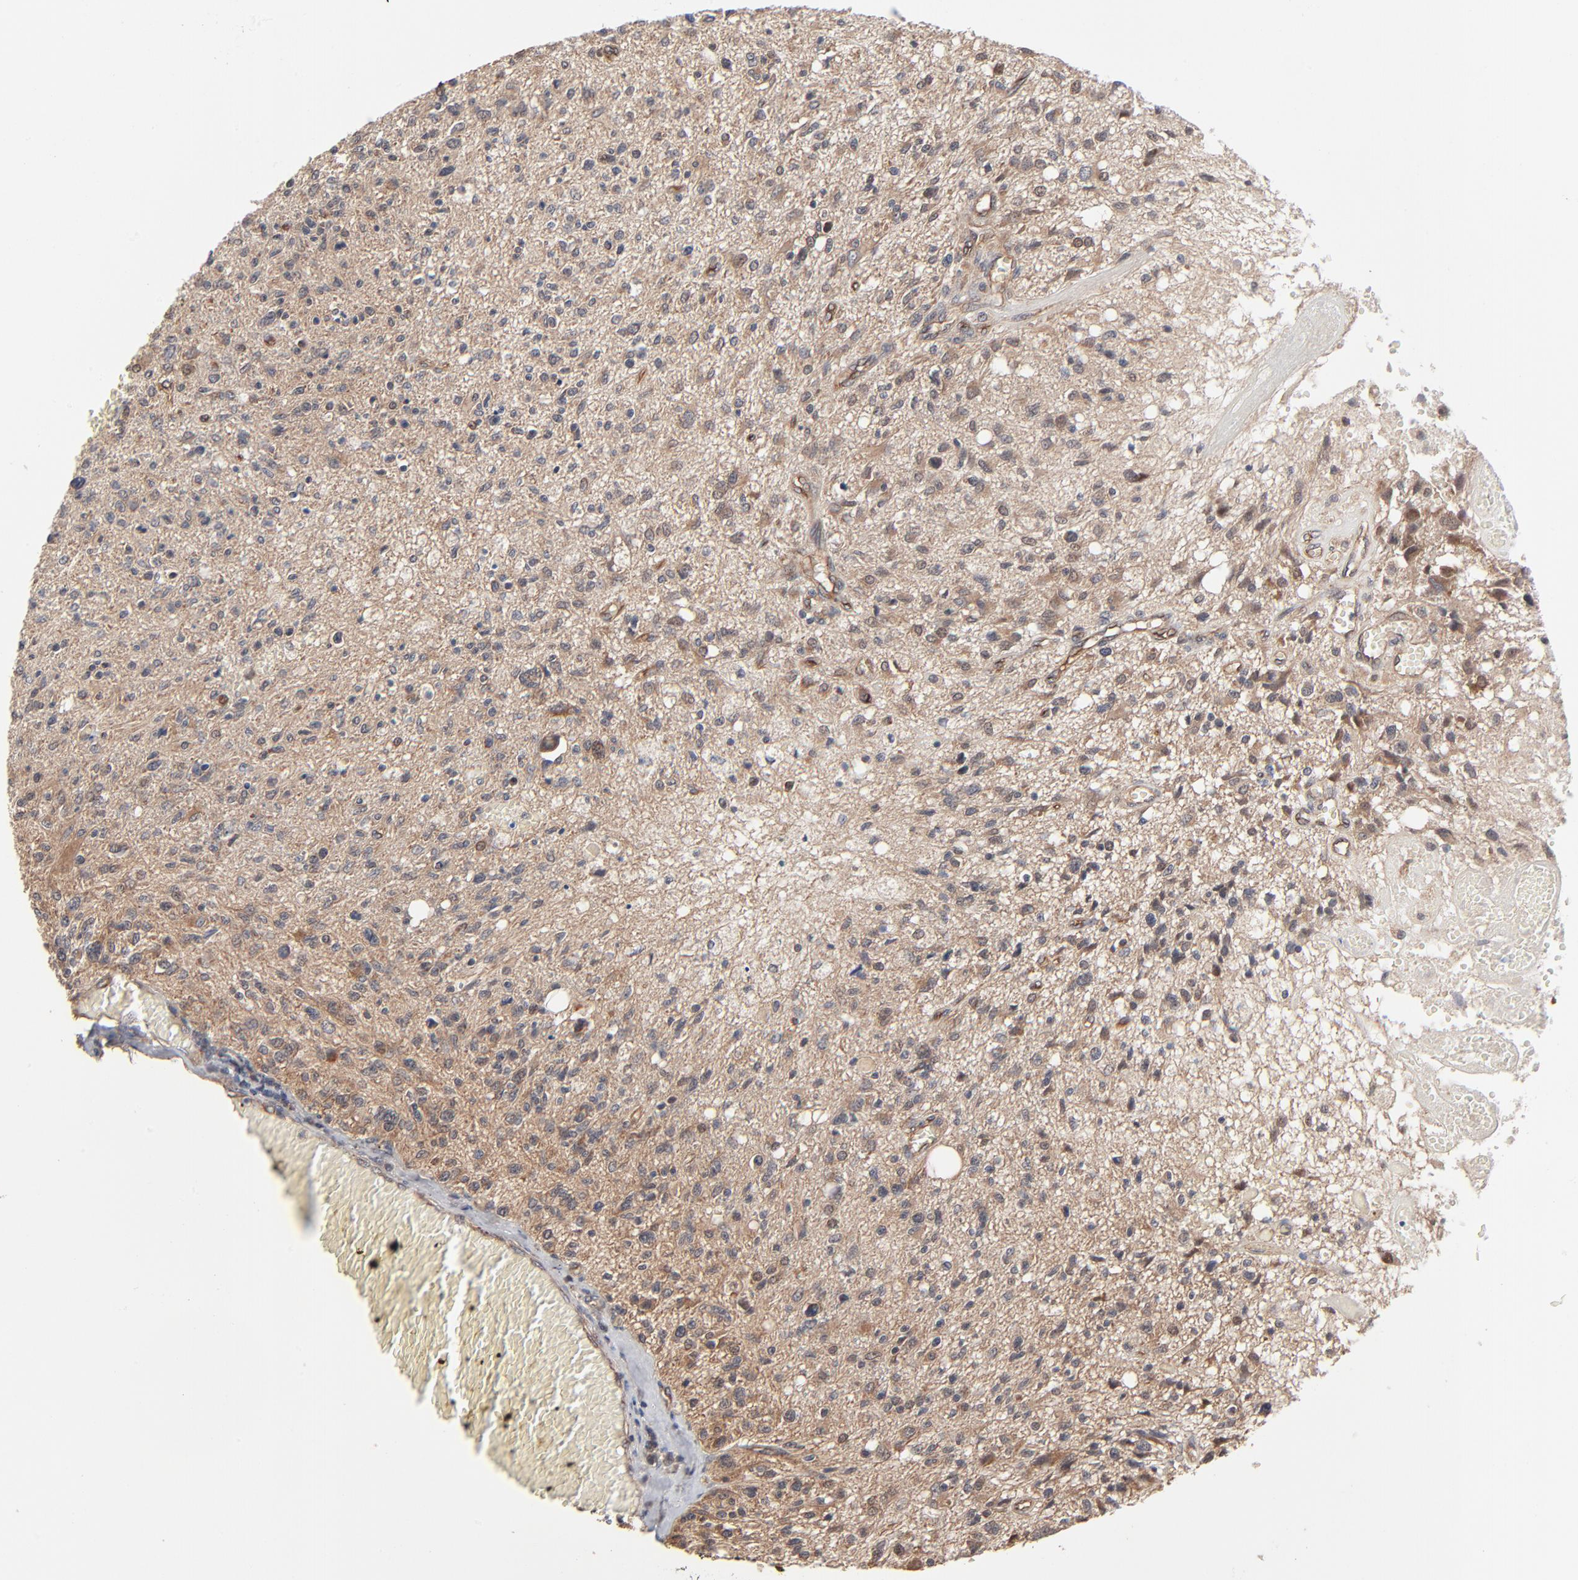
{"staining": {"intensity": "moderate", "quantity": ">75%", "location": "cytoplasmic/membranous"}, "tissue": "glioma", "cell_type": "Tumor cells", "image_type": "cancer", "snomed": [{"axis": "morphology", "description": "Glioma, malignant, High grade"}, {"axis": "topography", "description": "Cerebral cortex"}], "caption": "Glioma tissue exhibits moderate cytoplasmic/membranous positivity in approximately >75% of tumor cells (IHC, brightfield microscopy, high magnification).", "gene": "ABLIM3", "patient": {"sex": "male", "age": 76}}